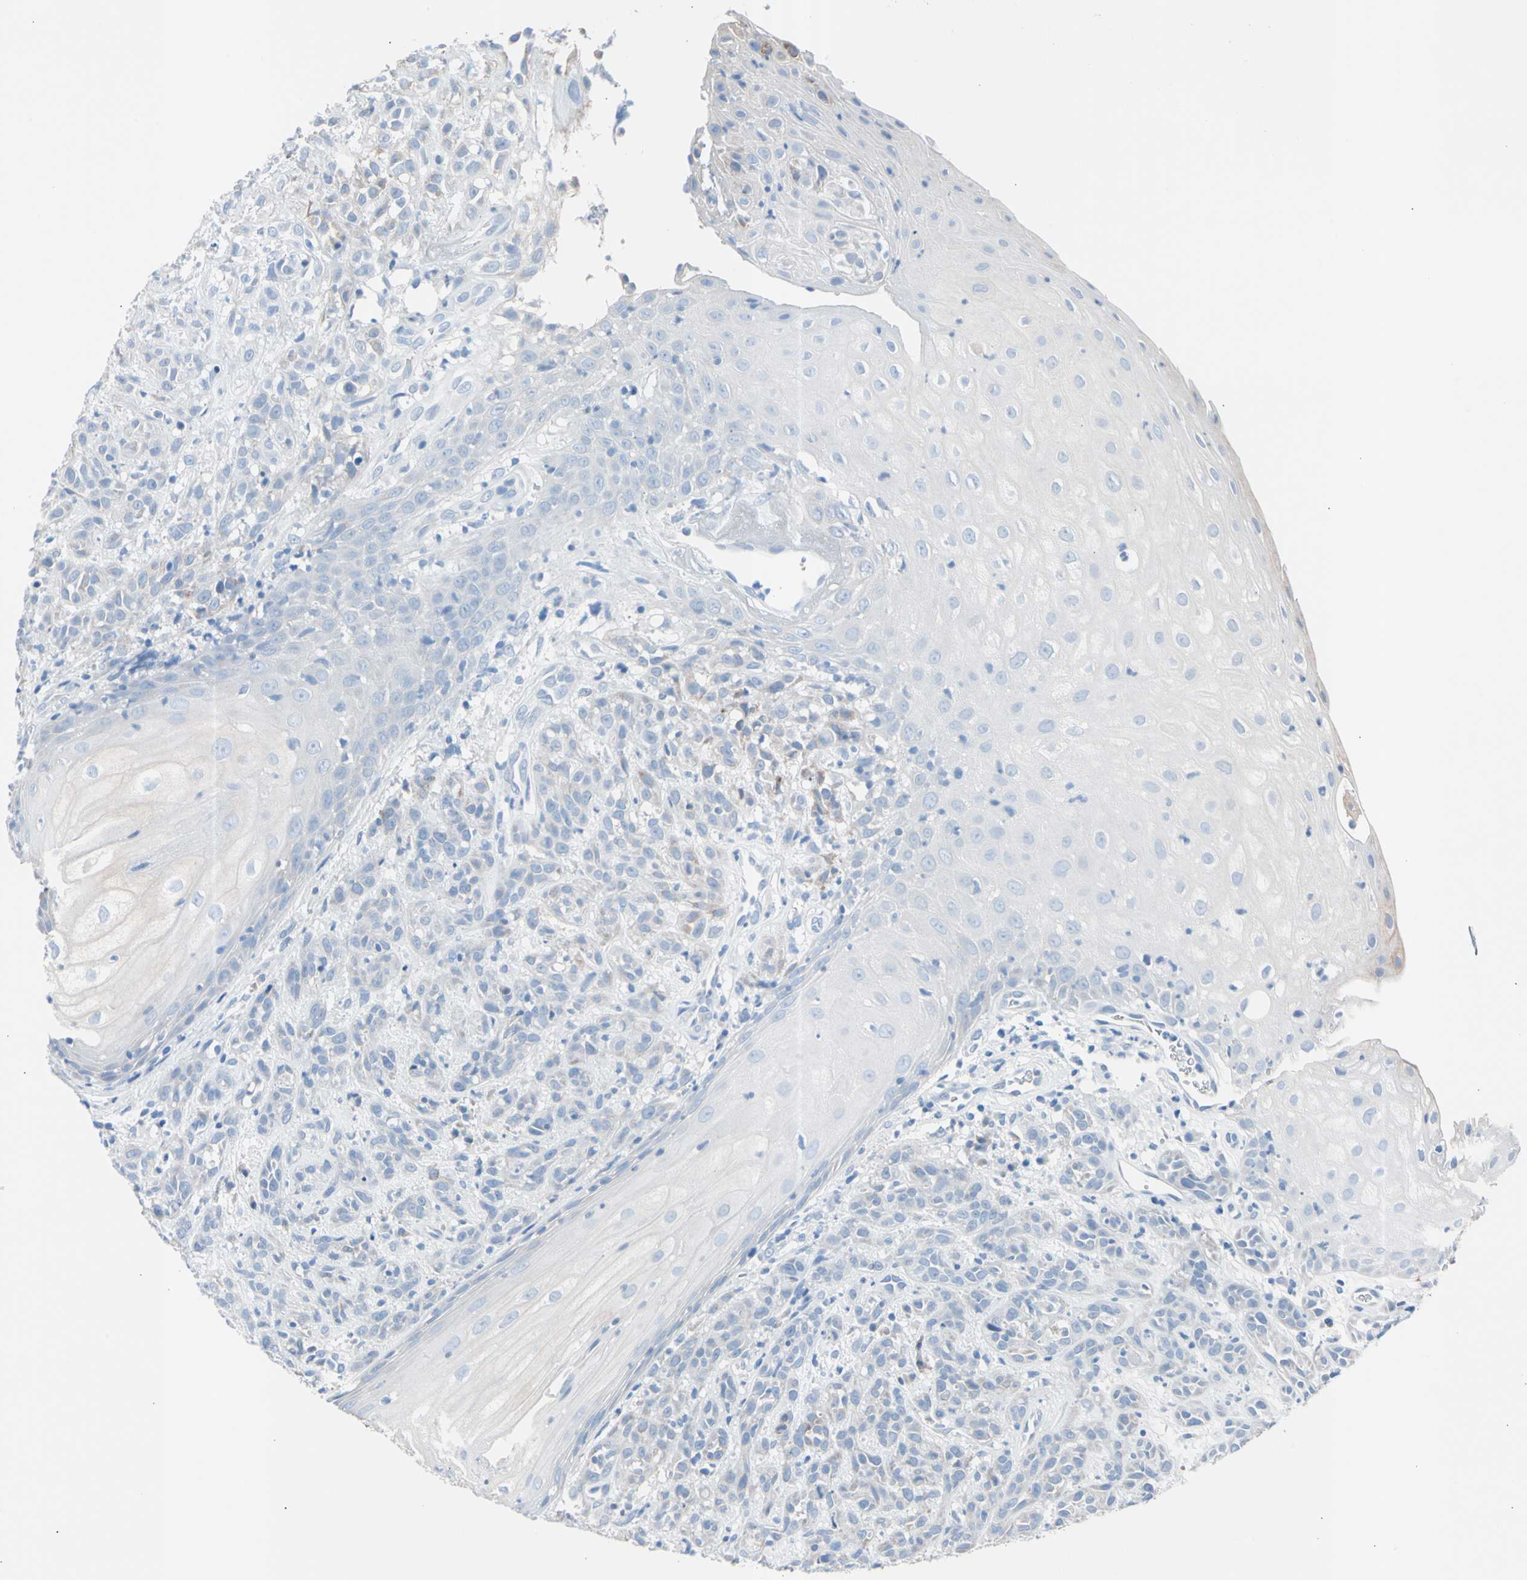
{"staining": {"intensity": "weak", "quantity": "<25%", "location": "cytoplasmic/membranous"}, "tissue": "head and neck cancer", "cell_type": "Tumor cells", "image_type": "cancer", "snomed": [{"axis": "morphology", "description": "Normal tissue, NOS"}, {"axis": "morphology", "description": "Squamous cell carcinoma, NOS"}, {"axis": "topography", "description": "Cartilage tissue"}, {"axis": "topography", "description": "Head-Neck"}], "caption": "Head and neck cancer was stained to show a protein in brown. There is no significant staining in tumor cells.", "gene": "TPO", "patient": {"sex": "male", "age": 62}}